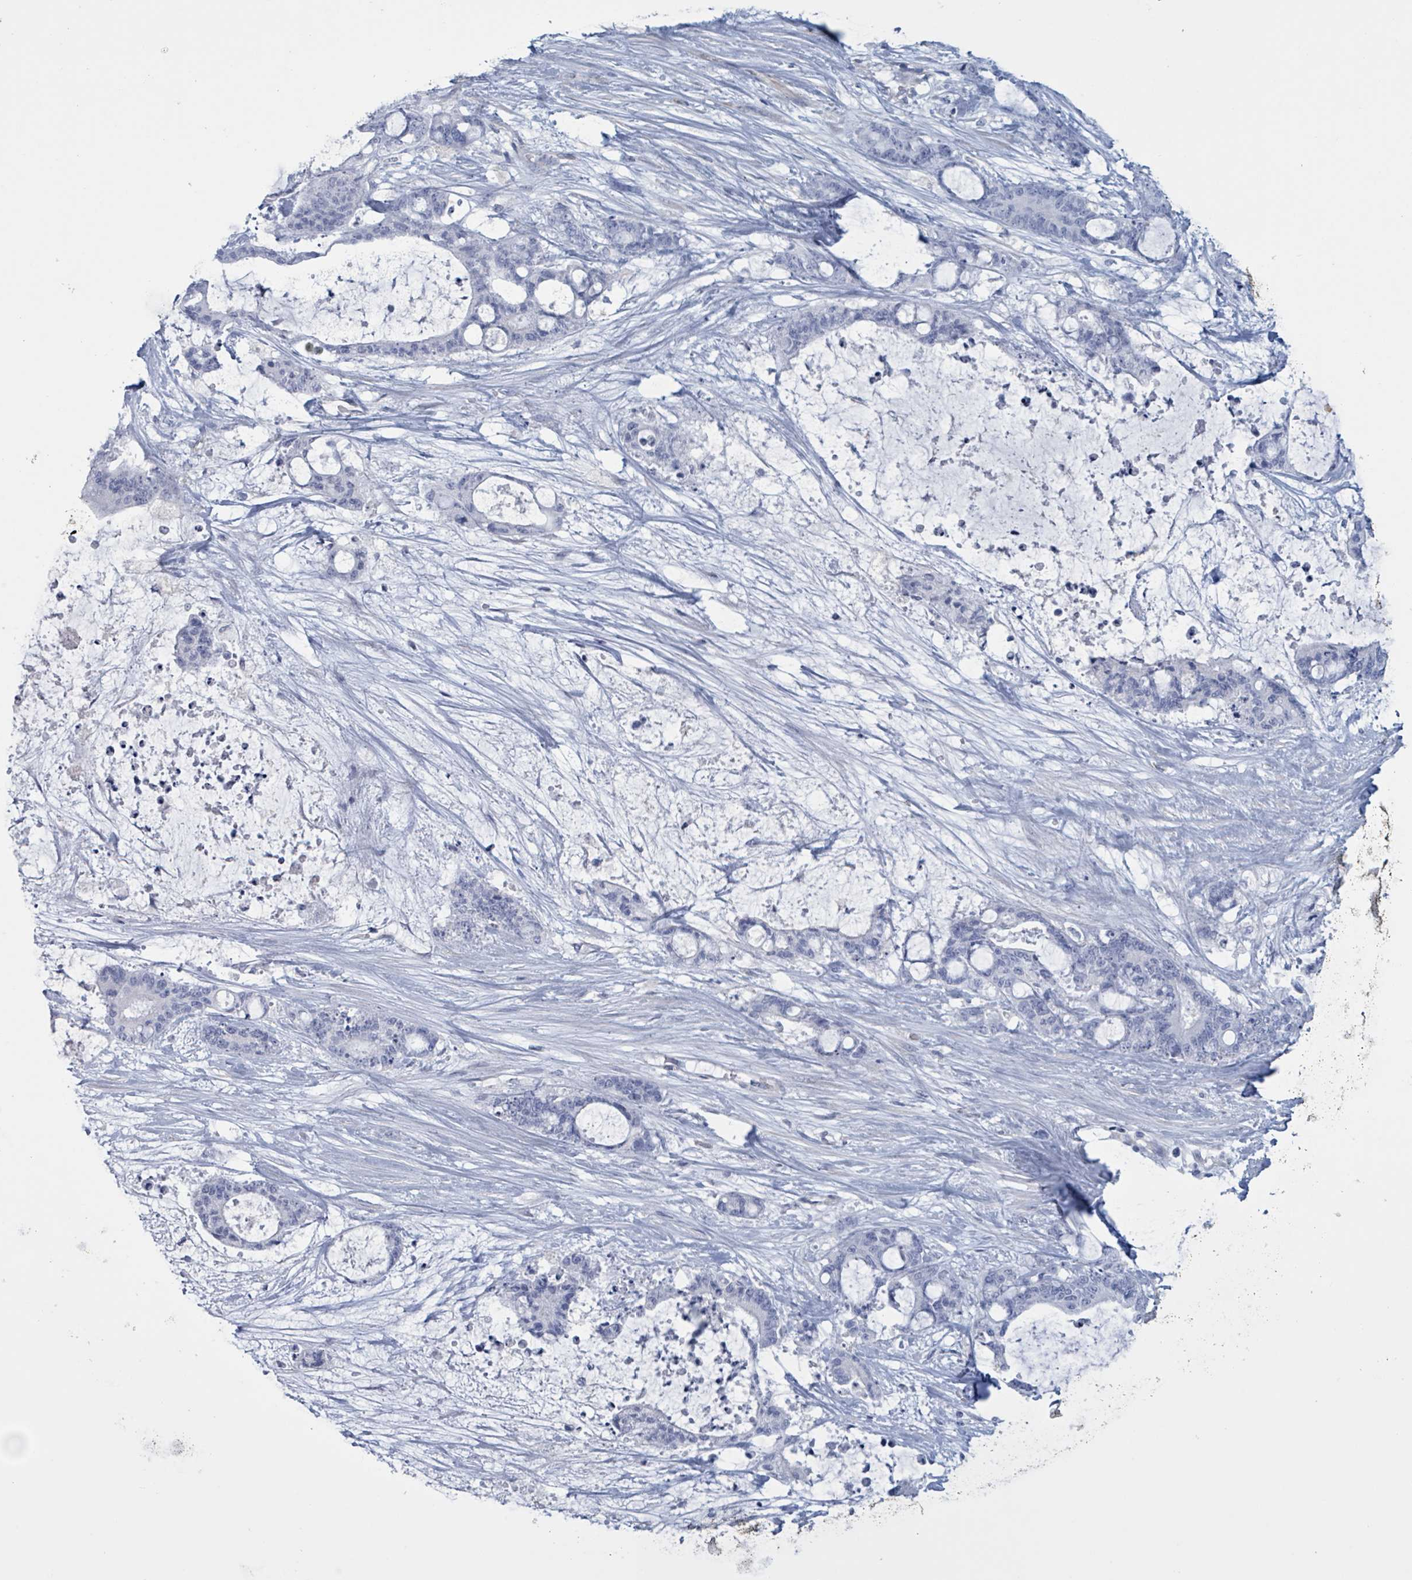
{"staining": {"intensity": "negative", "quantity": "none", "location": "none"}, "tissue": "liver cancer", "cell_type": "Tumor cells", "image_type": "cancer", "snomed": [{"axis": "morphology", "description": "Normal tissue, NOS"}, {"axis": "morphology", "description": "Cholangiocarcinoma"}, {"axis": "topography", "description": "Liver"}, {"axis": "topography", "description": "Peripheral nerve tissue"}], "caption": "High magnification brightfield microscopy of liver cholangiocarcinoma stained with DAB (brown) and counterstained with hematoxylin (blue): tumor cells show no significant expression.", "gene": "CT45A5", "patient": {"sex": "female", "age": 73}}